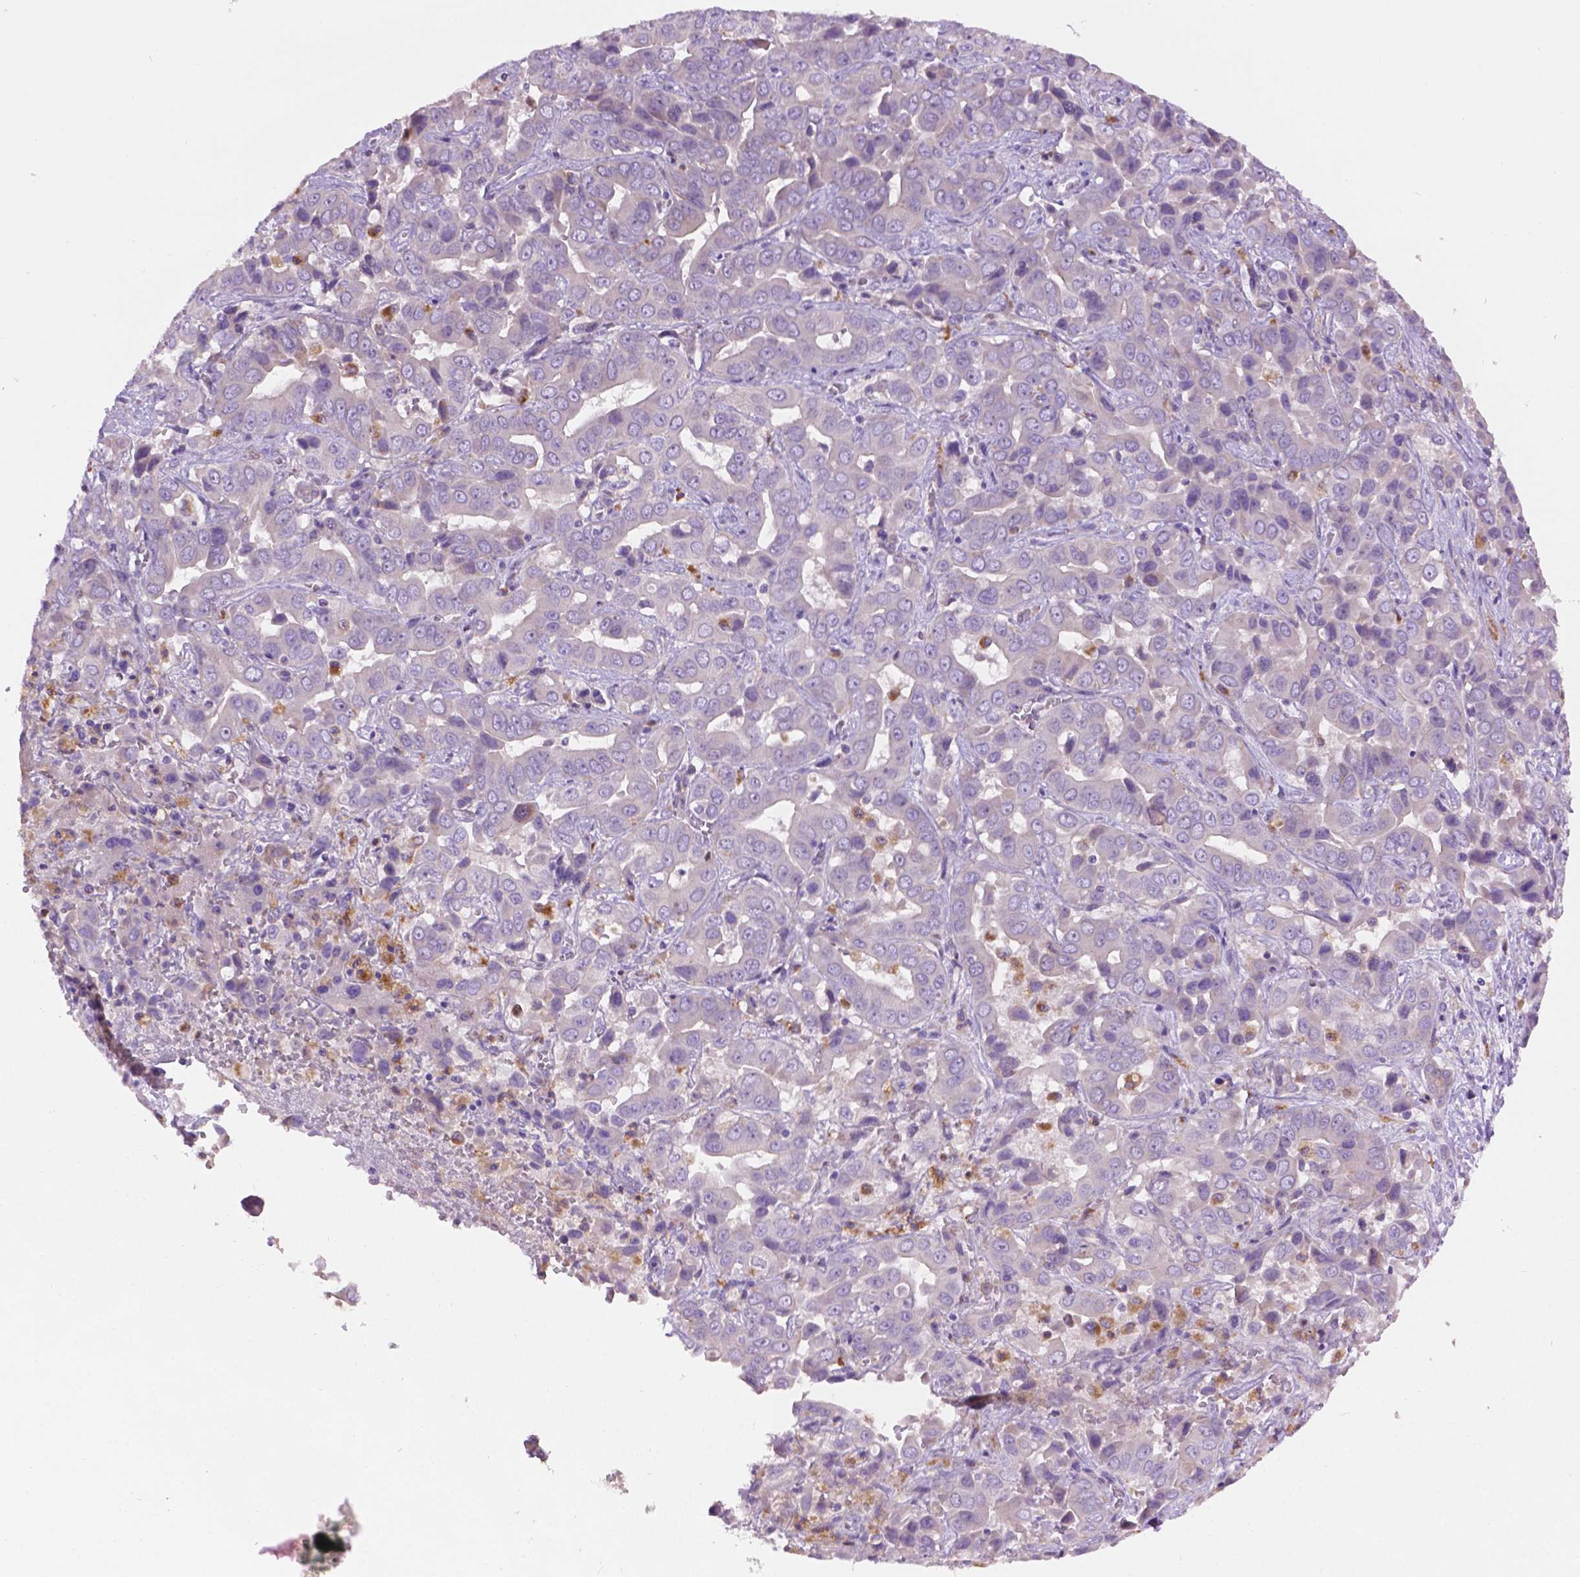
{"staining": {"intensity": "negative", "quantity": "none", "location": "none"}, "tissue": "liver cancer", "cell_type": "Tumor cells", "image_type": "cancer", "snomed": [{"axis": "morphology", "description": "Cholangiocarcinoma"}, {"axis": "topography", "description": "Liver"}], "caption": "IHC image of neoplastic tissue: human liver cancer stained with DAB (3,3'-diaminobenzidine) shows no significant protein staining in tumor cells.", "gene": "CDH7", "patient": {"sex": "female", "age": 52}}